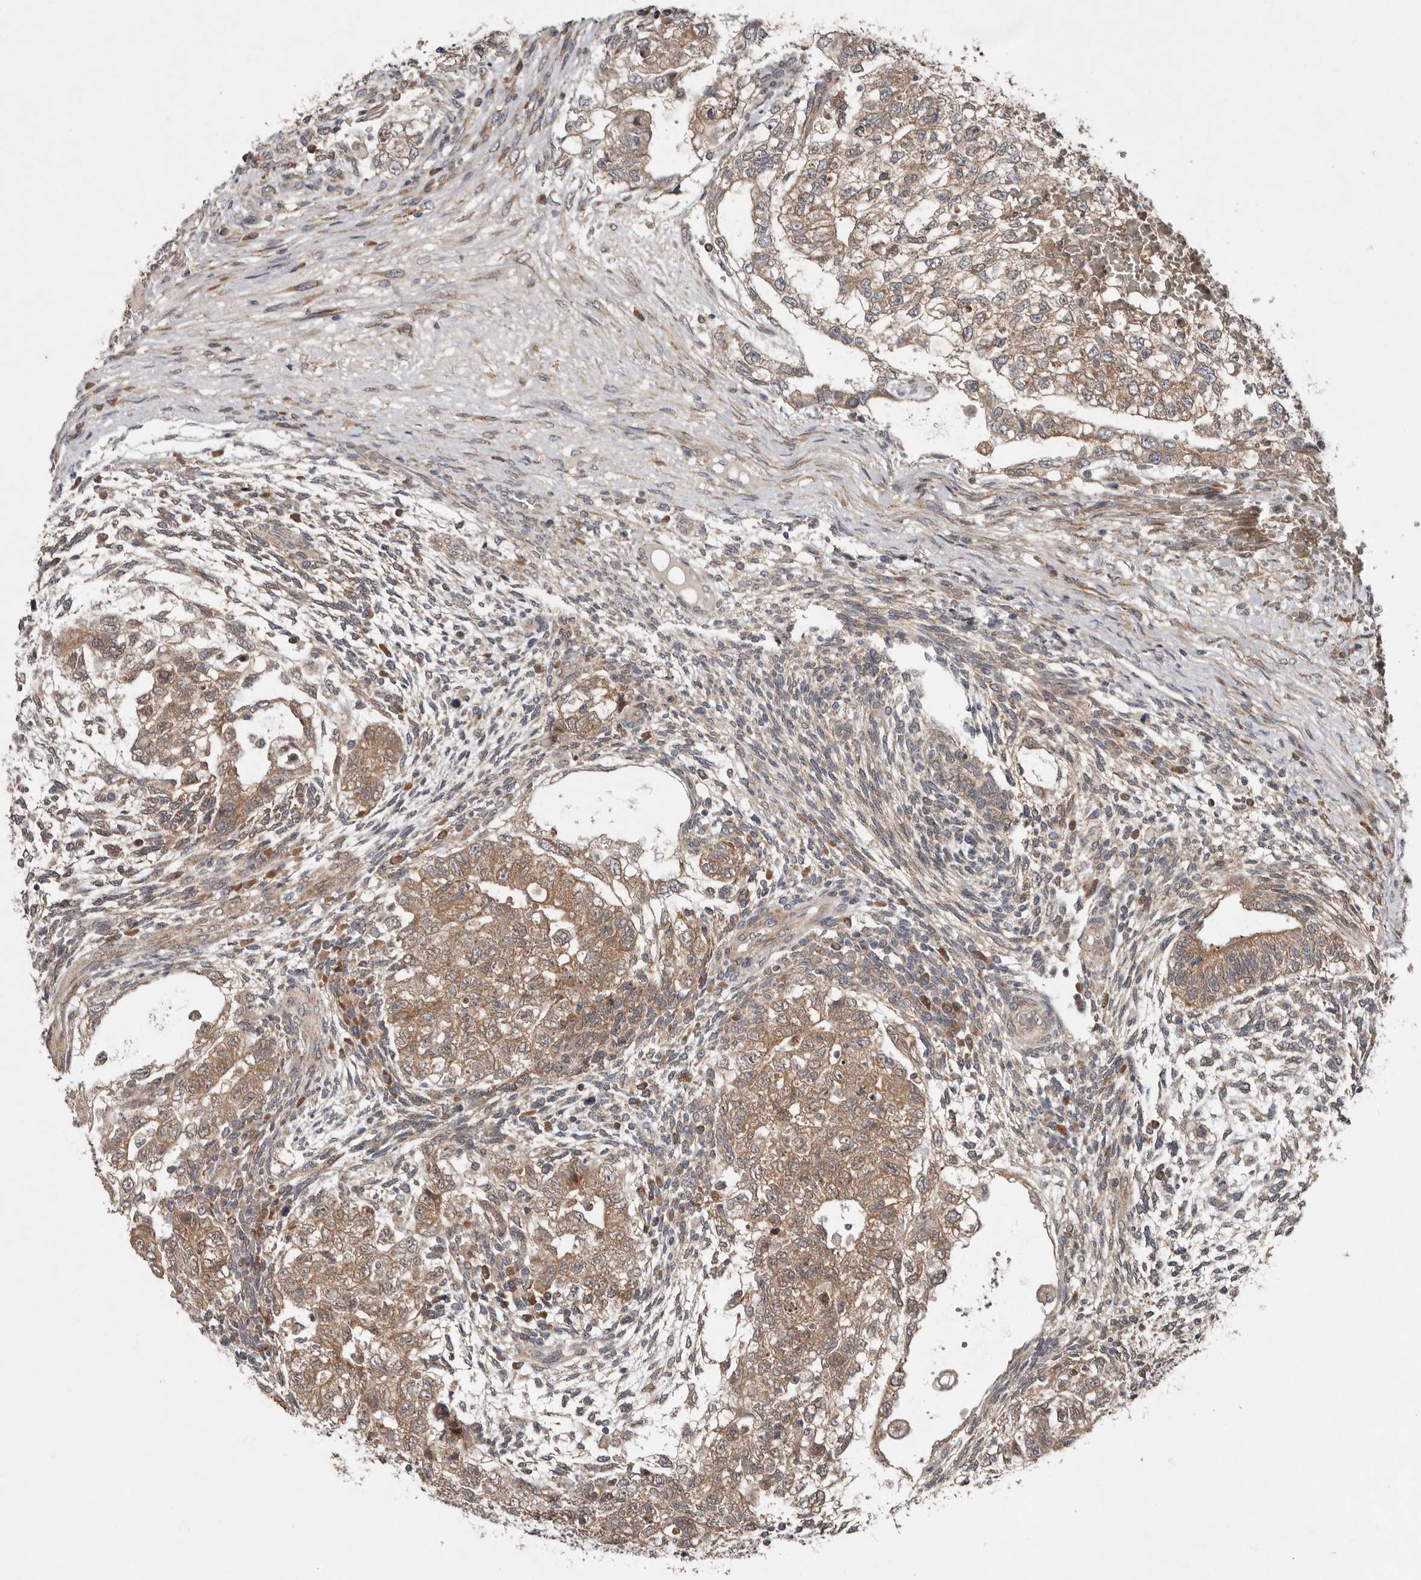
{"staining": {"intensity": "moderate", "quantity": ">75%", "location": "cytoplasmic/membranous"}, "tissue": "testis cancer", "cell_type": "Tumor cells", "image_type": "cancer", "snomed": [{"axis": "morphology", "description": "Carcinoma, Embryonal, NOS"}, {"axis": "topography", "description": "Testis"}], "caption": "Brown immunohistochemical staining in testis embryonal carcinoma reveals moderate cytoplasmic/membranous staining in about >75% of tumor cells. Nuclei are stained in blue.", "gene": "CHML", "patient": {"sex": "male", "age": 37}}